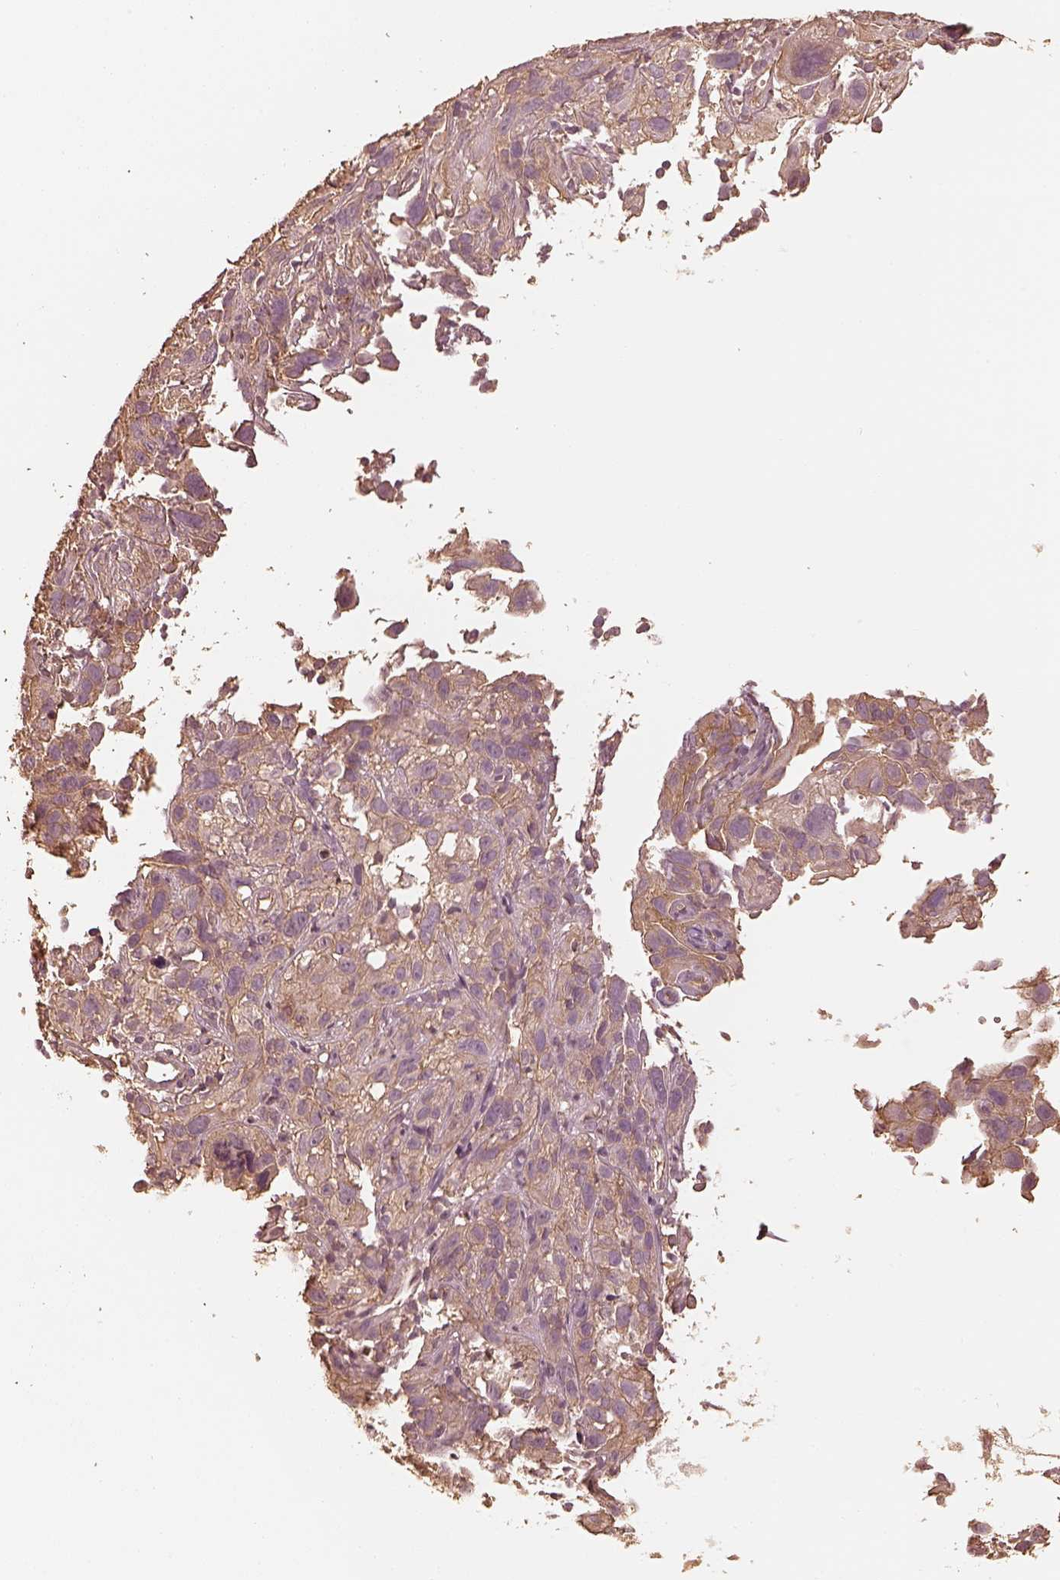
{"staining": {"intensity": "moderate", "quantity": "<25%", "location": "cytoplasmic/membranous"}, "tissue": "cervical cancer", "cell_type": "Tumor cells", "image_type": "cancer", "snomed": [{"axis": "morphology", "description": "Squamous cell carcinoma, NOS"}, {"axis": "topography", "description": "Cervix"}], "caption": "The micrograph reveals staining of squamous cell carcinoma (cervical), revealing moderate cytoplasmic/membranous protein positivity (brown color) within tumor cells.", "gene": "WDR7", "patient": {"sex": "female", "age": 37}}